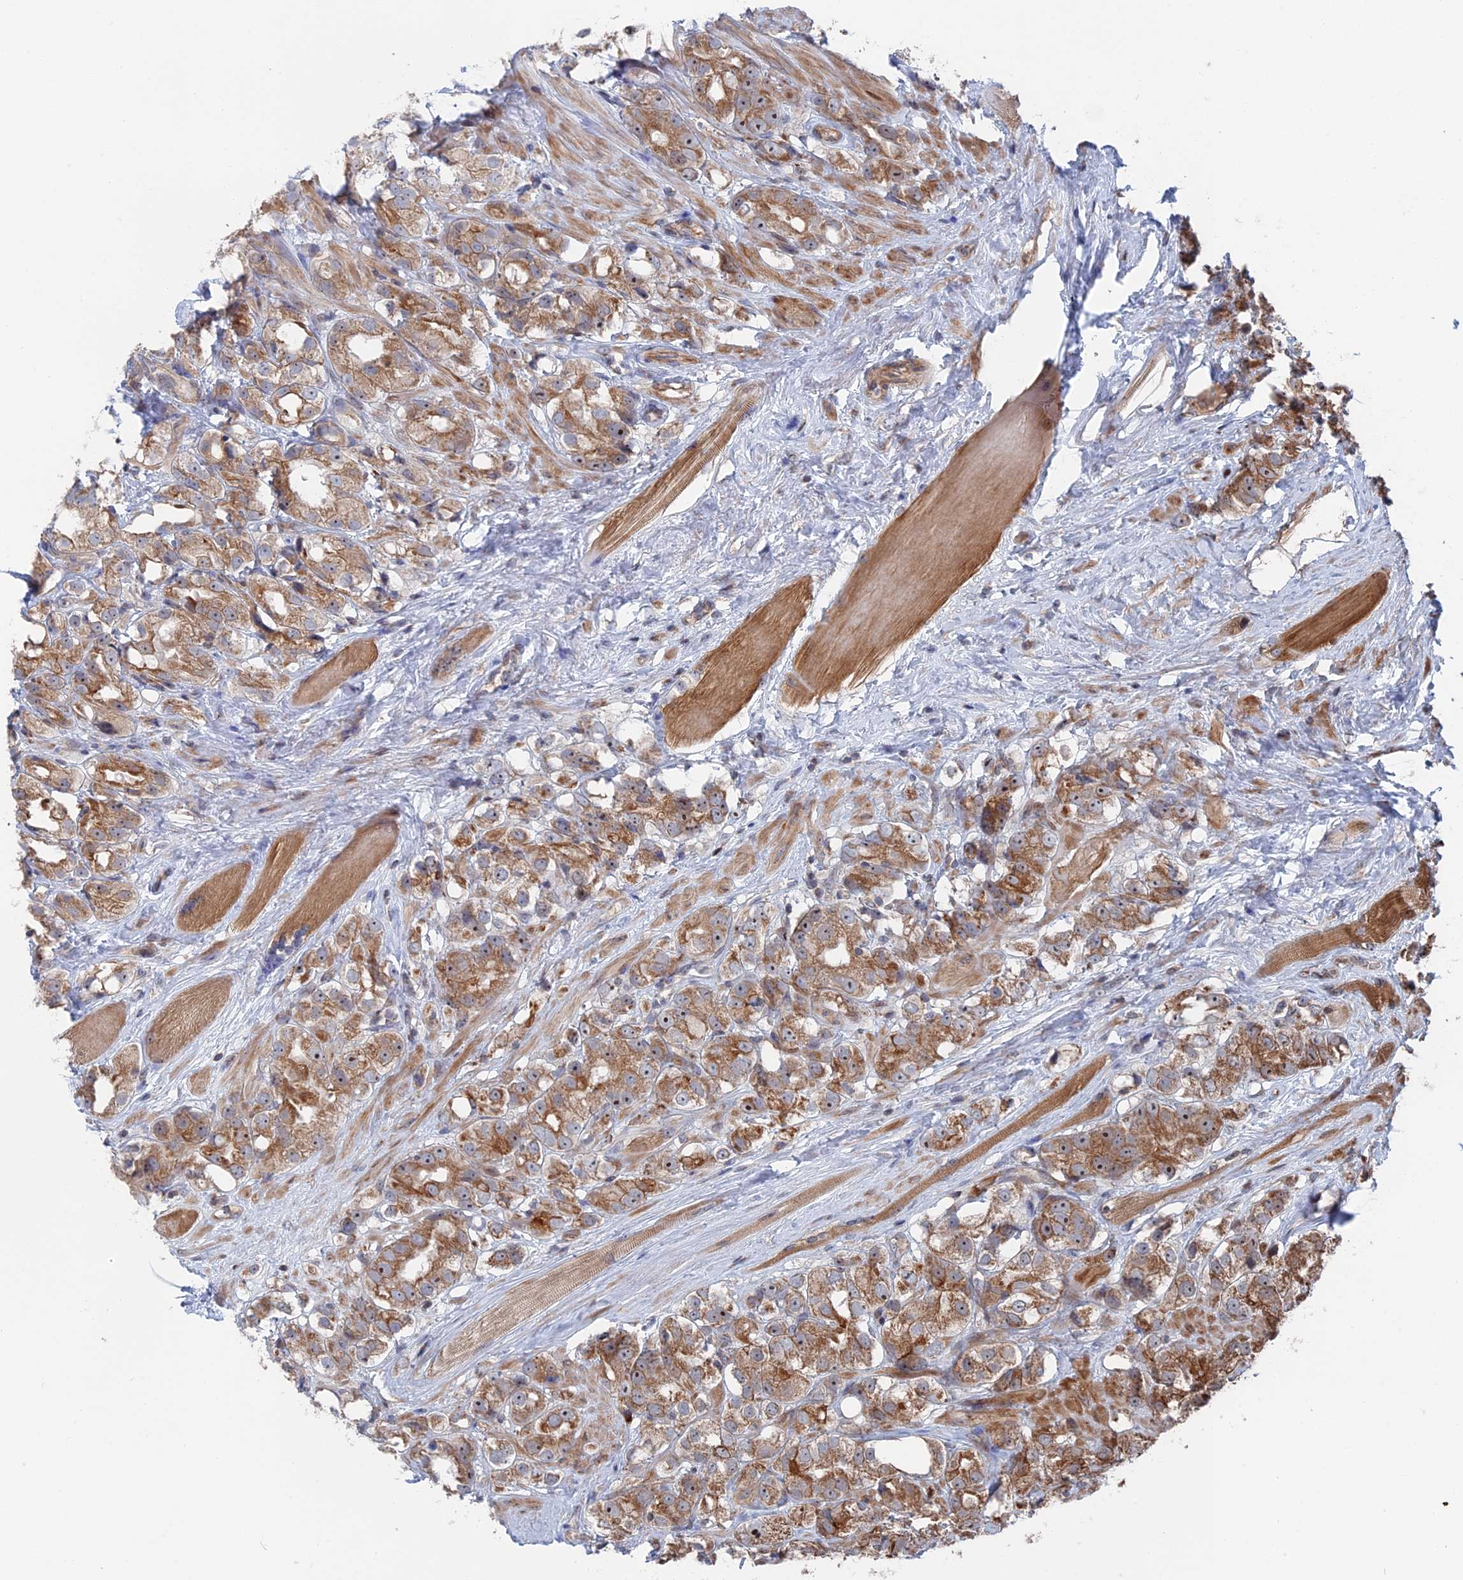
{"staining": {"intensity": "moderate", "quantity": ">75%", "location": "cytoplasmic/membranous,nuclear"}, "tissue": "prostate cancer", "cell_type": "Tumor cells", "image_type": "cancer", "snomed": [{"axis": "morphology", "description": "Adenocarcinoma, NOS"}, {"axis": "topography", "description": "Prostate"}], "caption": "A photomicrograph of prostate adenocarcinoma stained for a protein exhibits moderate cytoplasmic/membranous and nuclear brown staining in tumor cells. The staining was performed using DAB (3,3'-diaminobenzidine) to visualize the protein expression in brown, while the nuclei were stained in blue with hematoxylin (Magnification: 20x).", "gene": "IL7", "patient": {"sex": "male", "age": 79}}